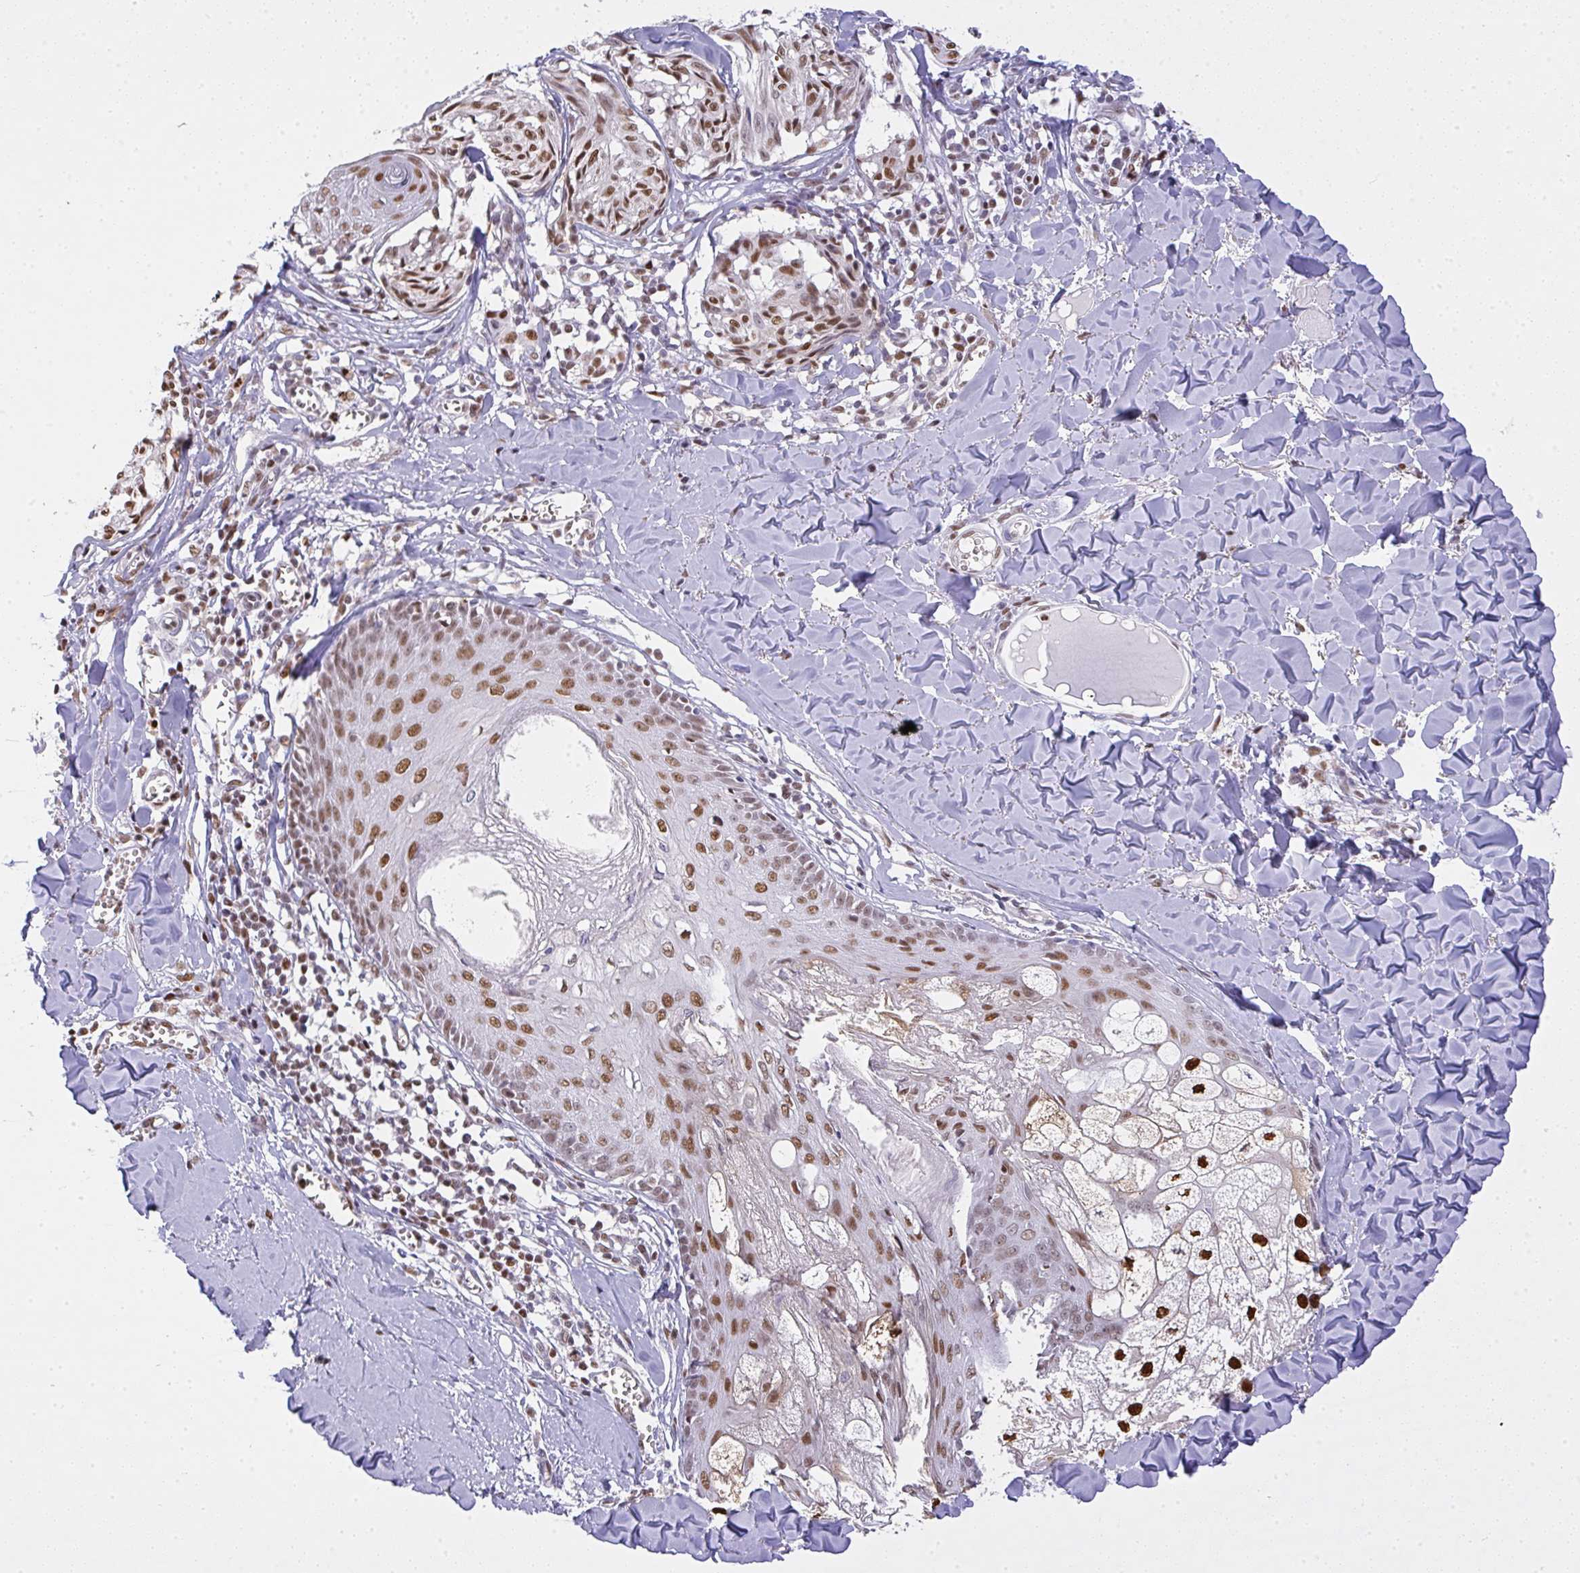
{"staining": {"intensity": "moderate", "quantity": ">75%", "location": "nuclear"}, "tissue": "melanoma", "cell_type": "Tumor cells", "image_type": "cancer", "snomed": [{"axis": "morphology", "description": "Malignant melanoma, NOS"}, {"axis": "topography", "description": "Skin"}], "caption": "Immunohistochemistry (IHC) micrograph of neoplastic tissue: melanoma stained using immunohistochemistry (IHC) shows medium levels of moderate protein expression localized specifically in the nuclear of tumor cells, appearing as a nuclear brown color.", "gene": "BBX", "patient": {"sex": "female", "age": 43}}